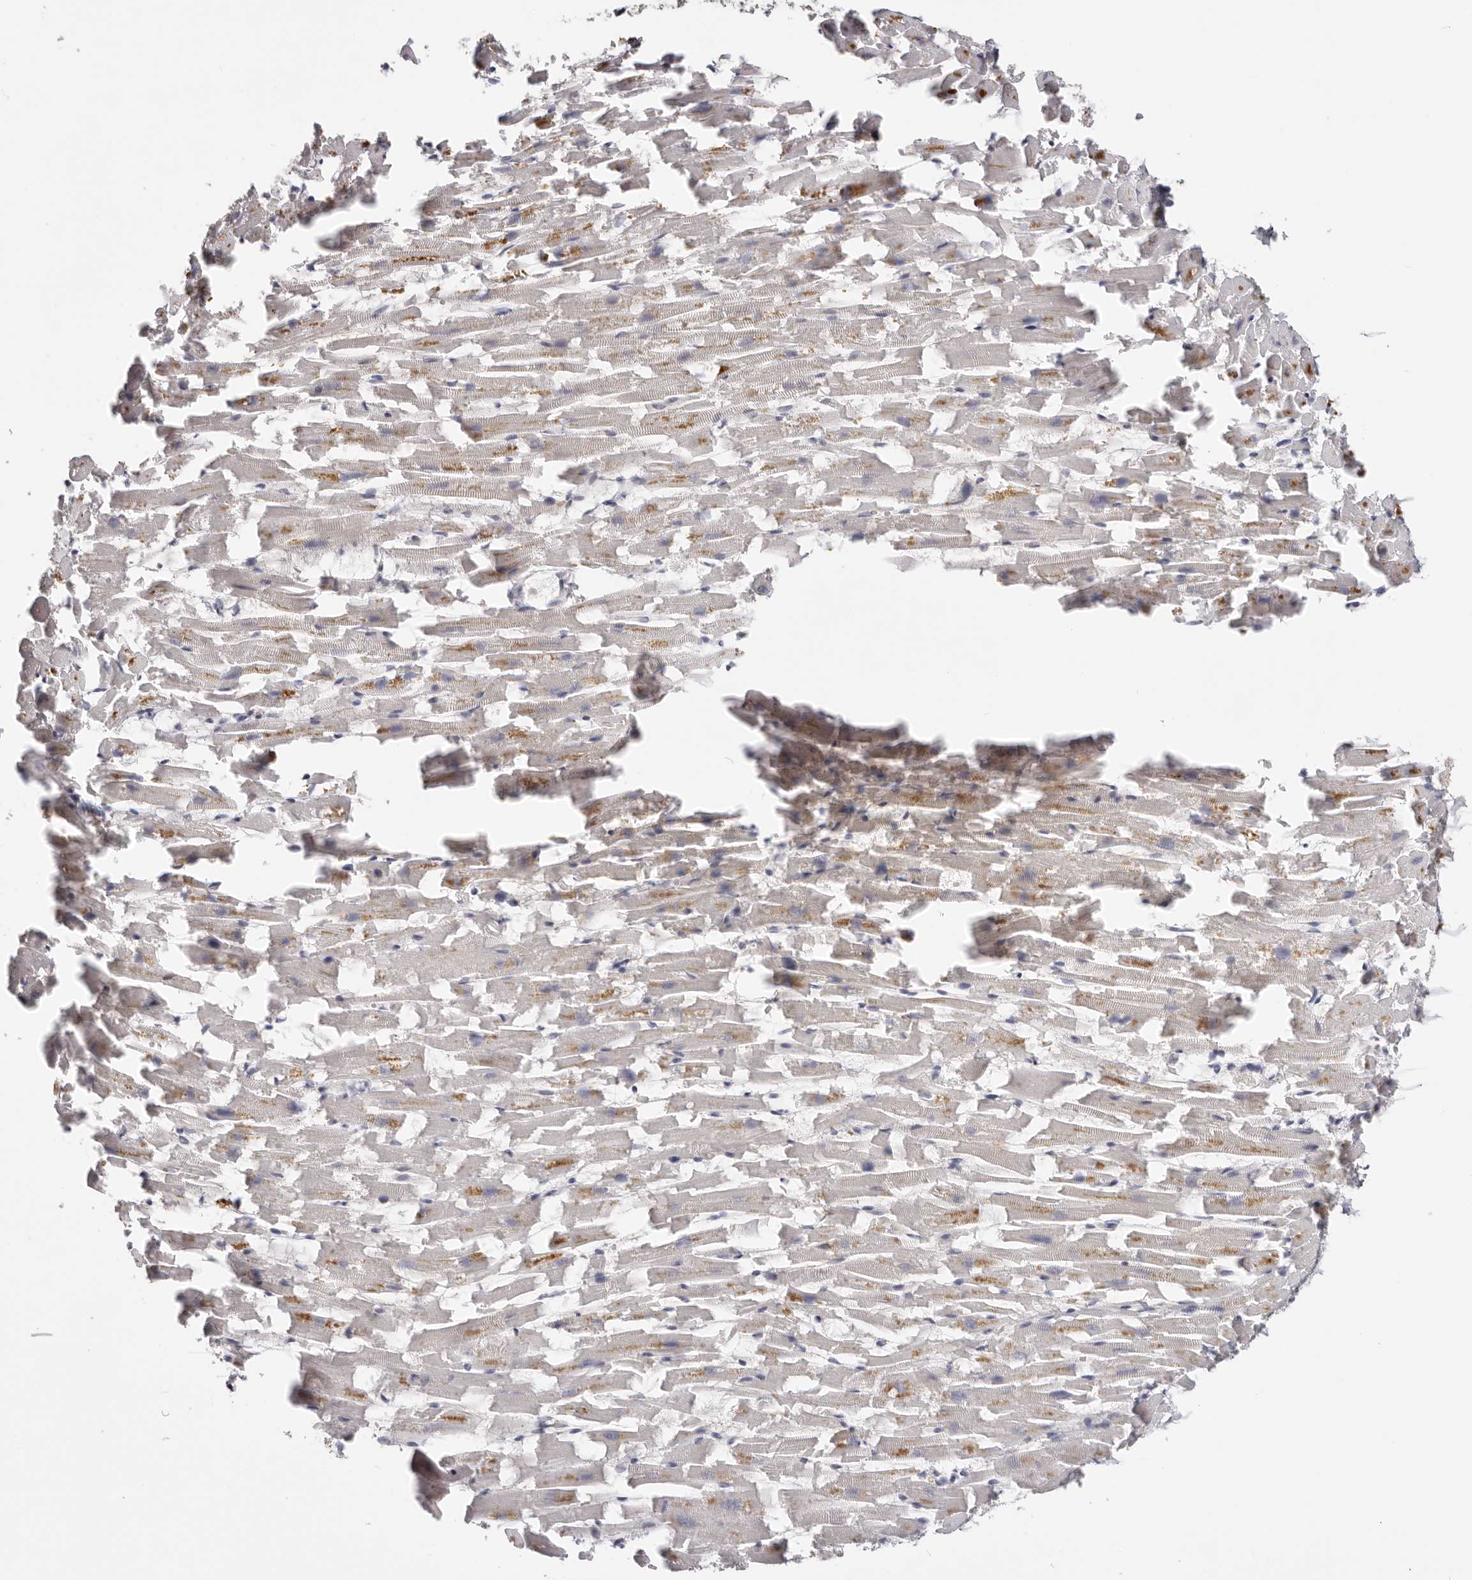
{"staining": {"intensity": "weak", "quantity": "<25%", "location": "cytoplasmic/membranous"}, "tissue": "heart muscle", "cell_type": "Cardiomyocytes", "image_type": "normal", "snomed": [{"axis": "morphology", "description": "Normal tissue, NOS"}, {"axis": "topography", "description": "Heart"}], "caption": "This photomicrograph is of normal heart muscle stained with immunohistochemistry to label a protein in brown with the nuclei are counter-stained blue. There is no positivity in cardiomyocytes.", "gene": "CCDC190", "patient": {"sex": "female", "age": 64}}